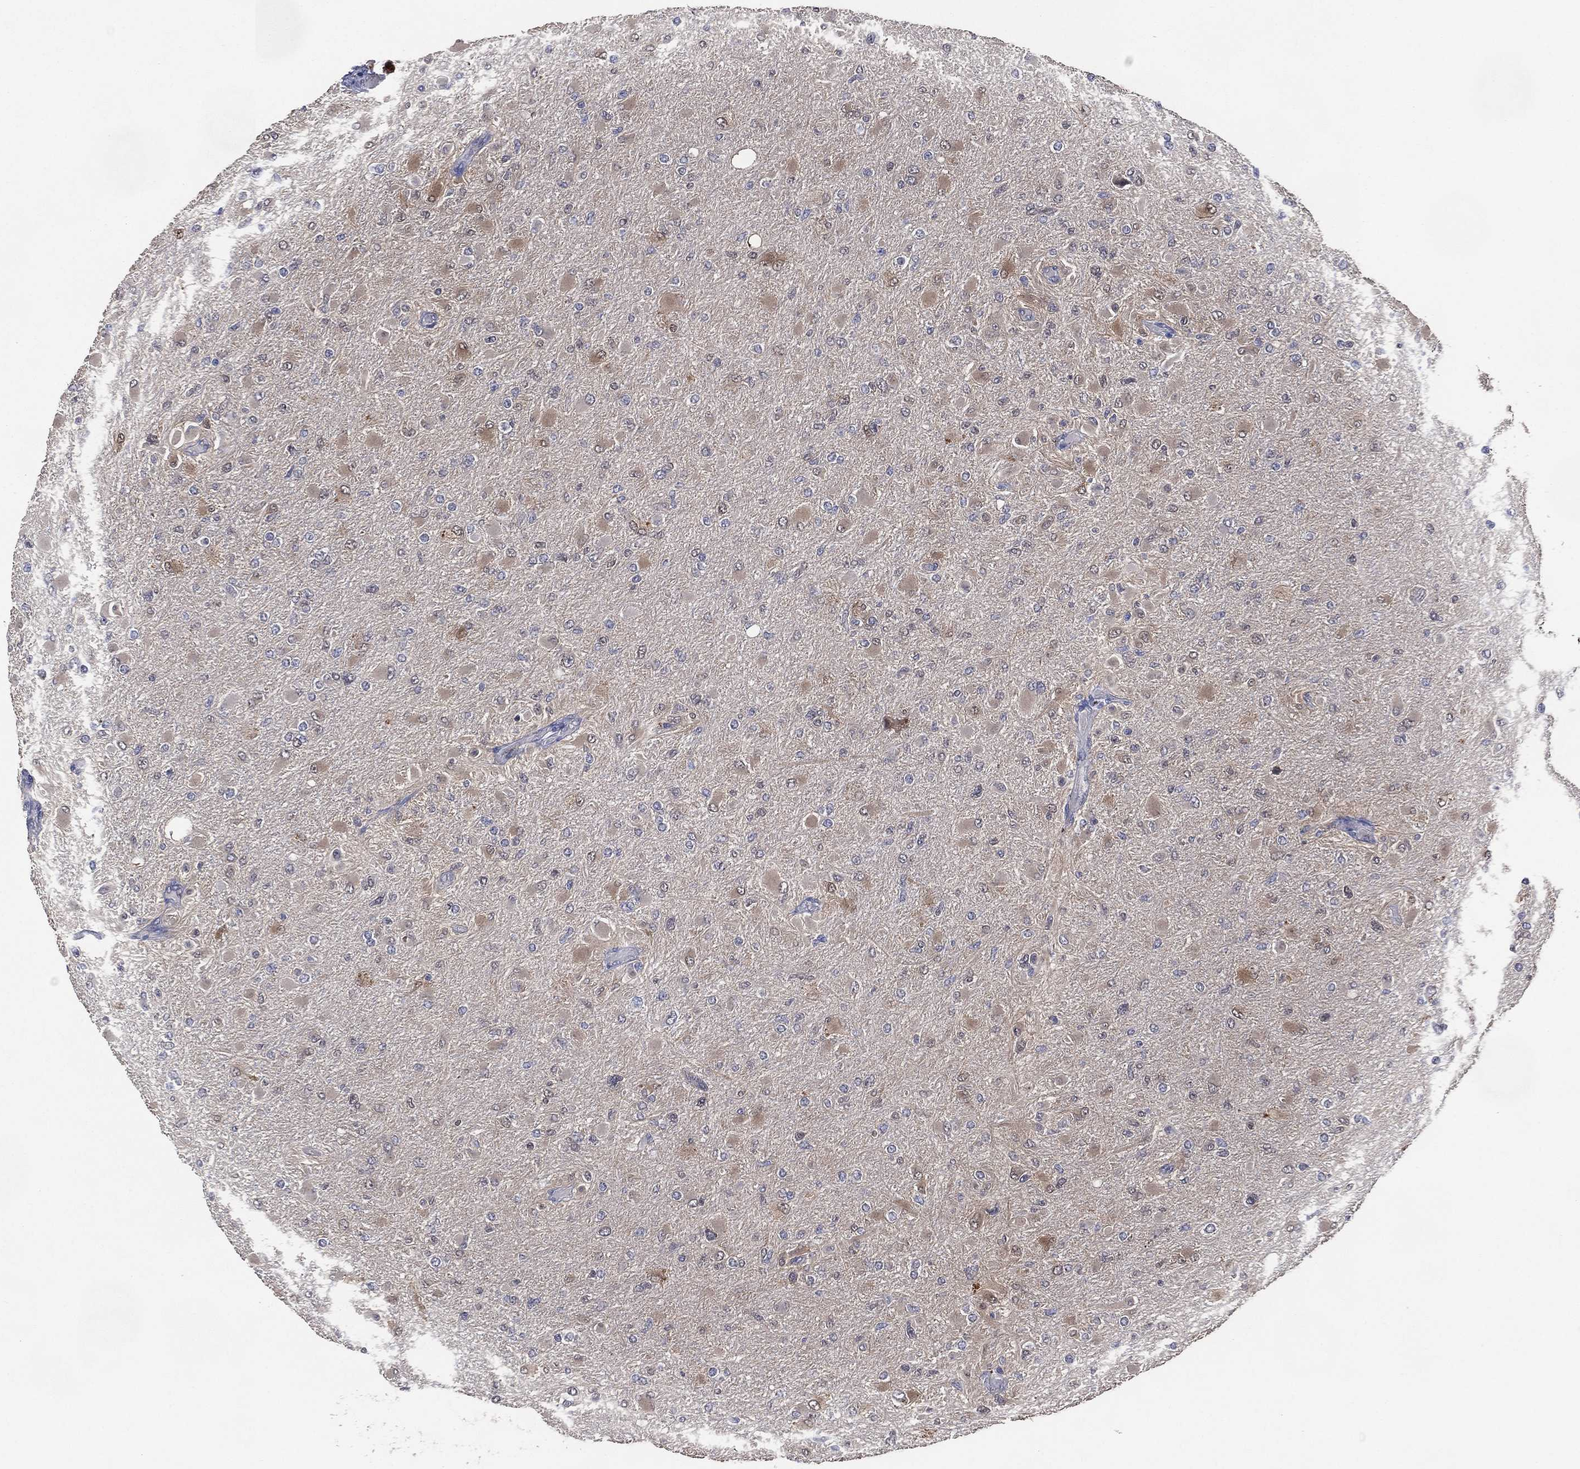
{"staining": {"intensity": "weak", "quantity": "<25%", "location": "cytoplasmic/membranous"}, "tissue": "glioma", "cell_type": "Tumor cells", "image_type": "cancer", "snomed": [{"axis": "morphology", "description": "Glioma, malignant, High grade"}, {"axis": "topography", "description": "Cerebral cortex"}], "caption": "This is a histopathology image of immunohistochemistry staining of malignant glioma (high-grade), which shows no staining in tumor cells.", "gene": "AK1", "patient": {"sex": "female", "age": 36}}